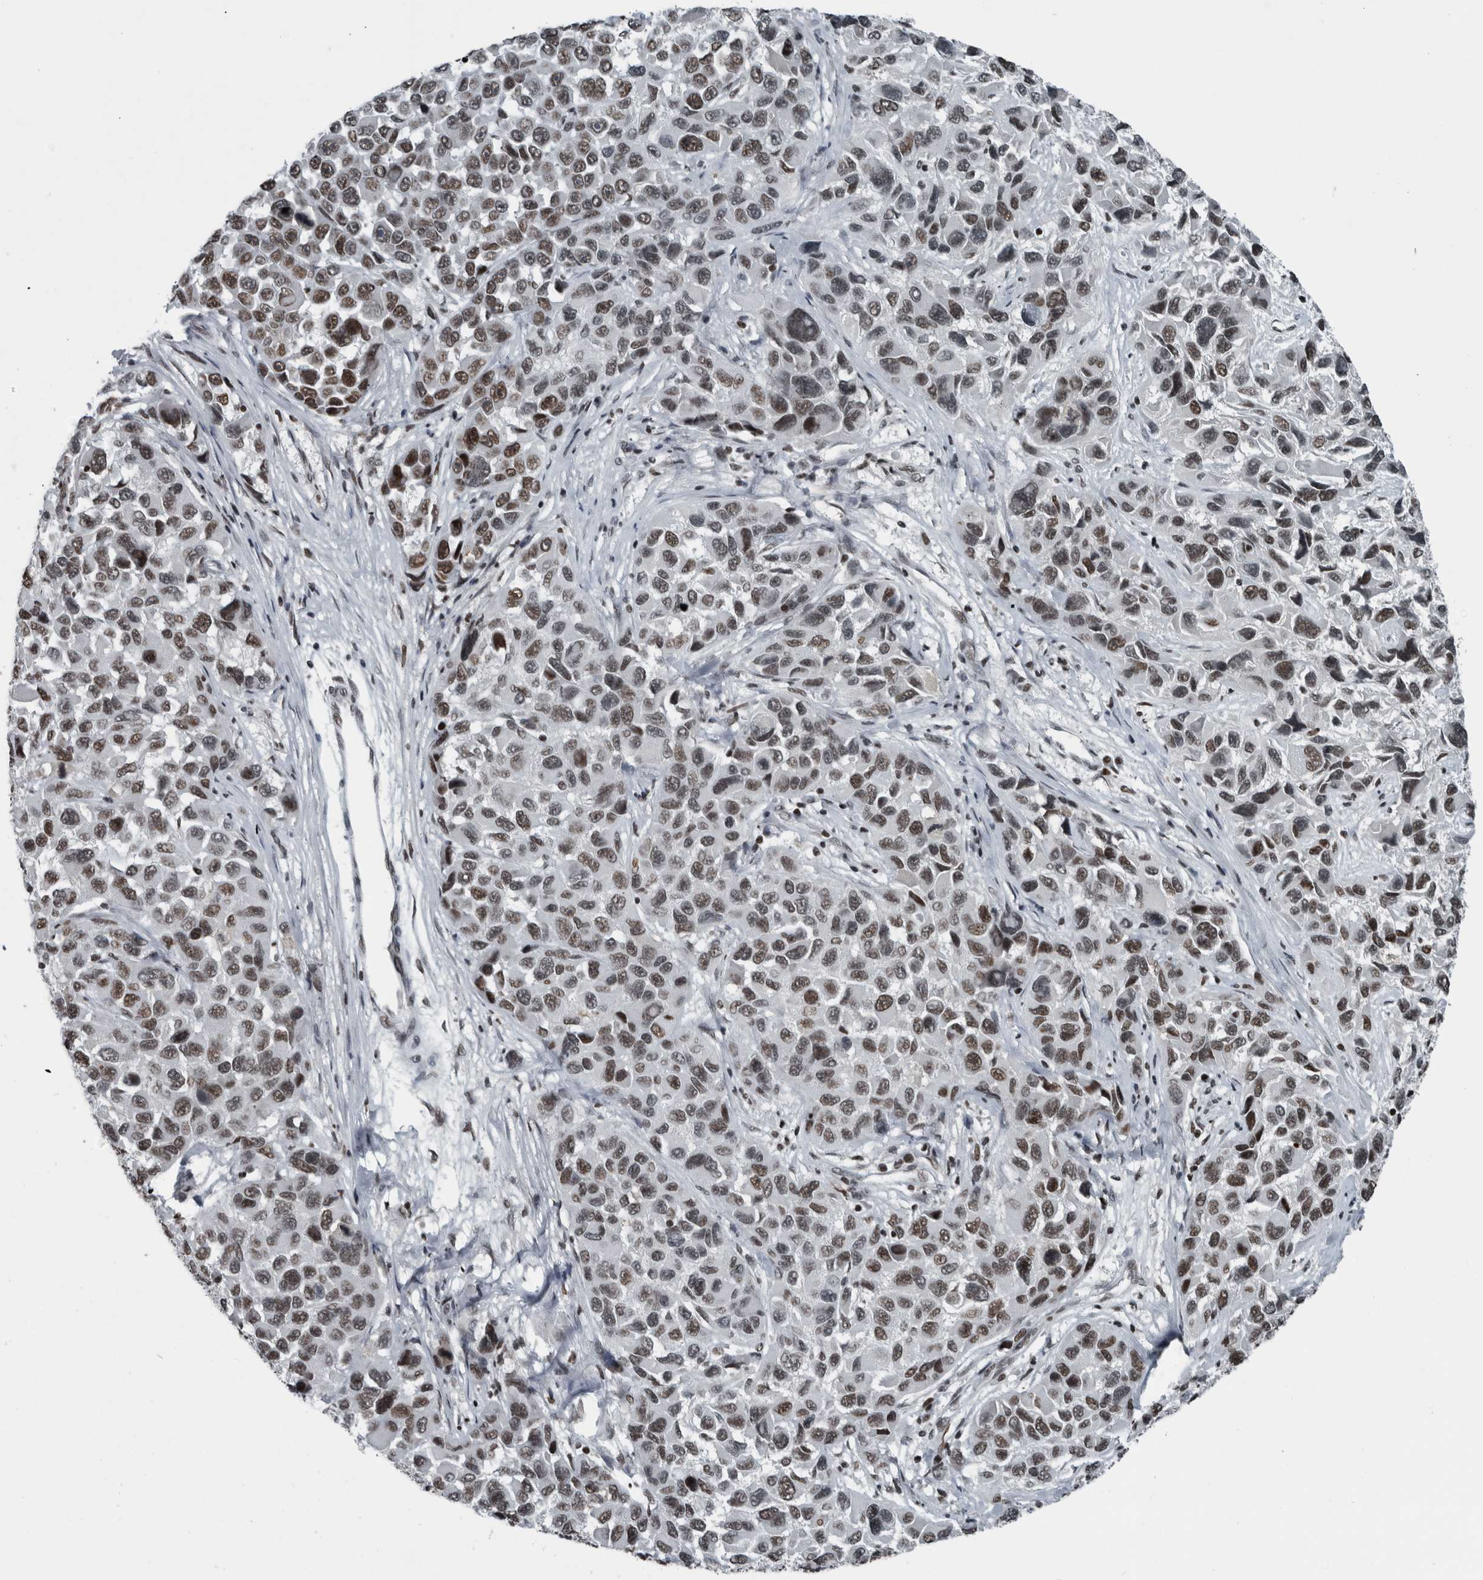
{"staining": {"intensity": "moderate", "quantity": ">75%", "location": "nuclear"}, "tissue": "melanoma", "cell_type": "Tumor cells", "image_type": "cancer", "snomed": [{"axis": "morphology", "description": "Malignant melanoma, NOS"}, {"axis": "topography", "description": "Skin"}], "caption": "Brown immunohistochemical staining in human malignant melanoma demonstrates moderate nuclear expression in about >75% of tumor cells. (brown staining indicates protein expression, while blue staining denotes nuclei).", "gene": "UNC50", "patient": {"sex": "male", "age": 53}}